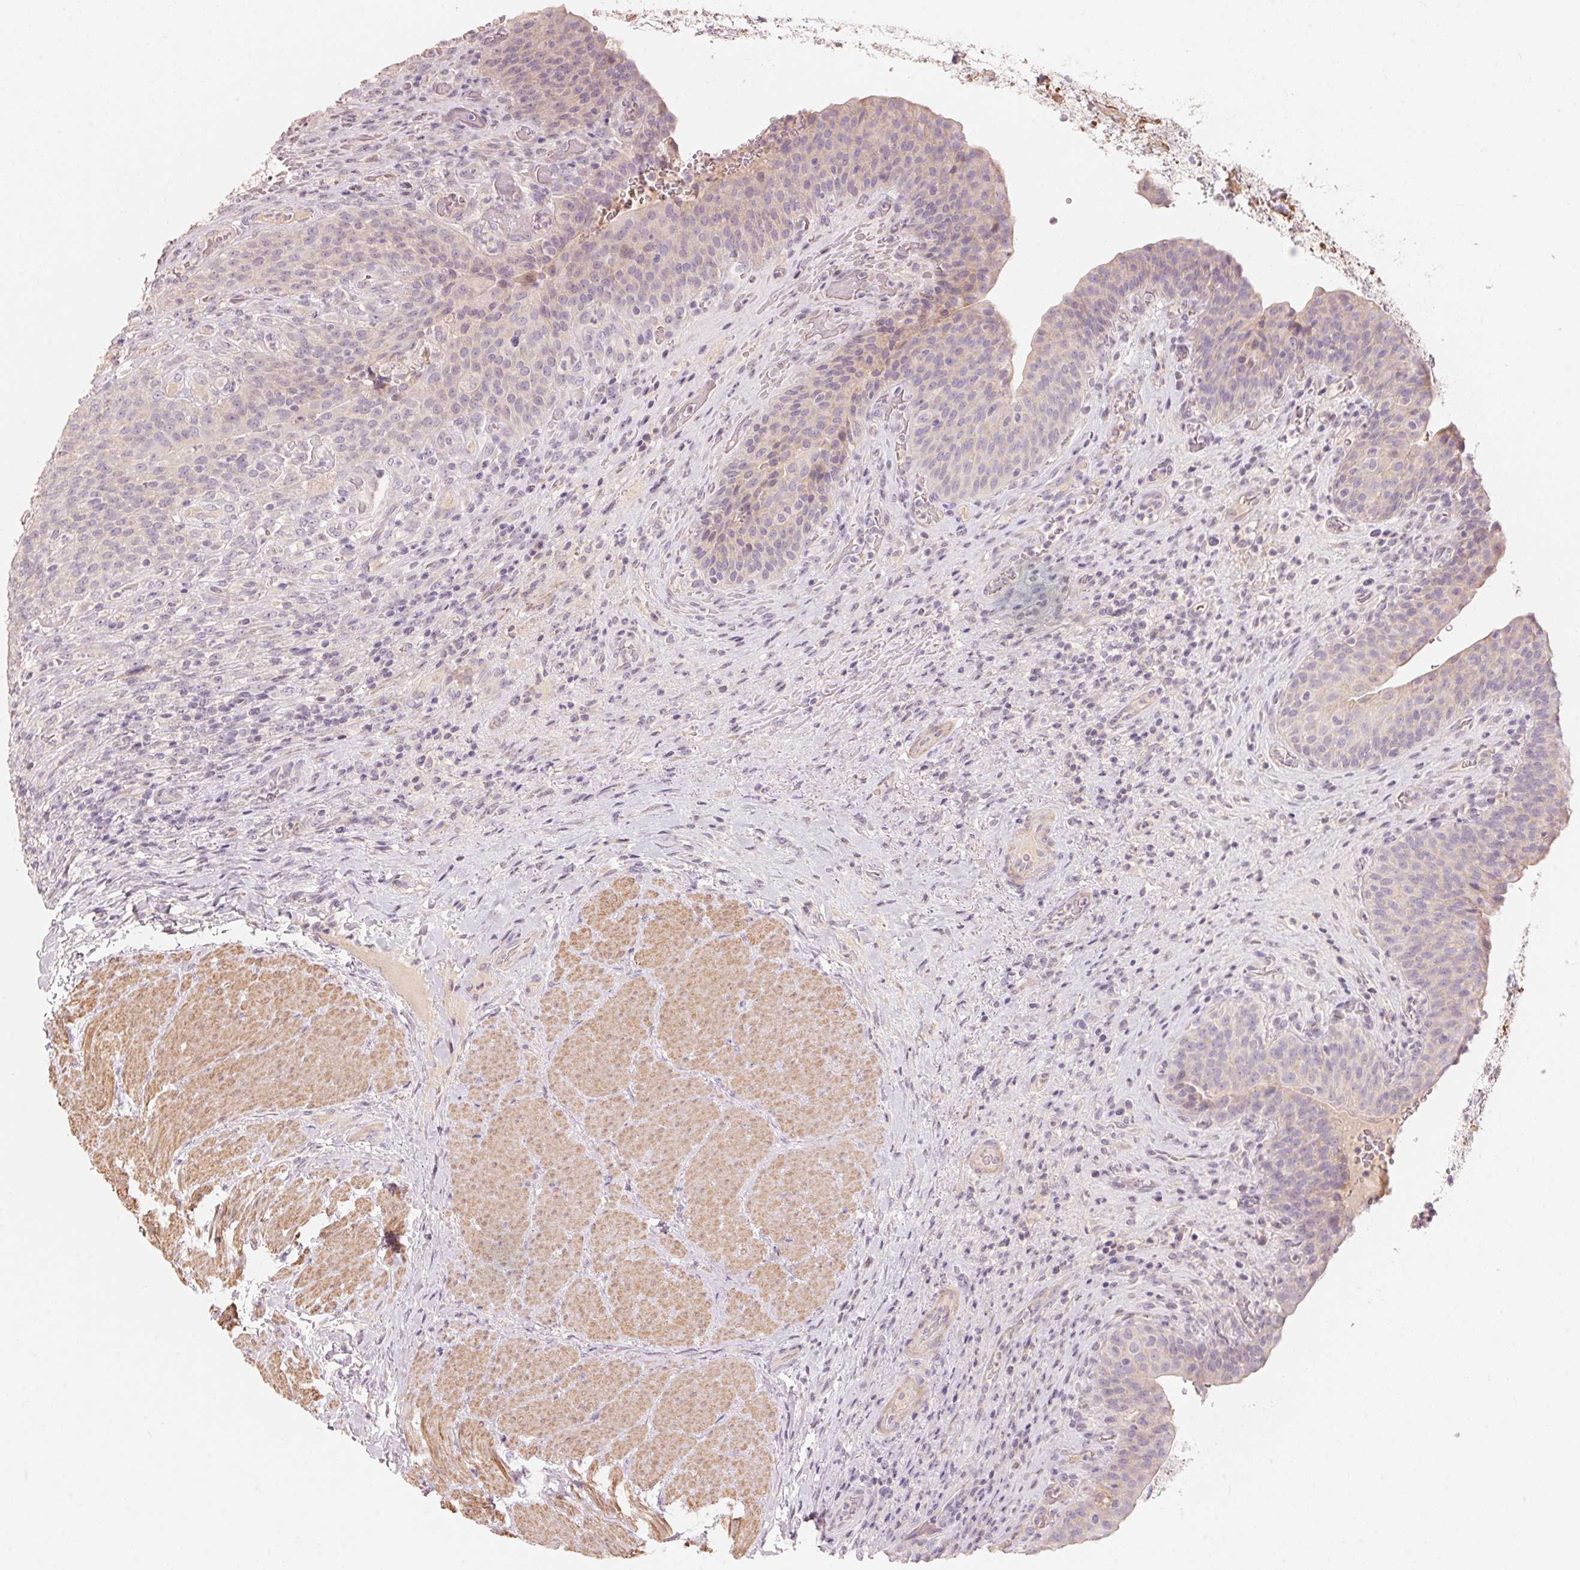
{"staining": {"intensity": "negative", "quantity": "none", "location": "none"}, "tissue": "urinary bladder", "cell_type": "Urothelial cells", "image_type": "normal", "snomed": [{"axis": "morphology", "description": "Normal tissue, NOS"}, {"axis": "topography", "description": "Urinary bladder"}, {"axis": "topography", "description": "Peripheral nerve tissue"}], "caption": "A high-resolution histopathology image shows IHC staining of normal urinary bladder, which demonstrates no significant staining in urothelial cells.", "gene": "TP53AIP1", "patient": {"sex": "male", "age": 66}}